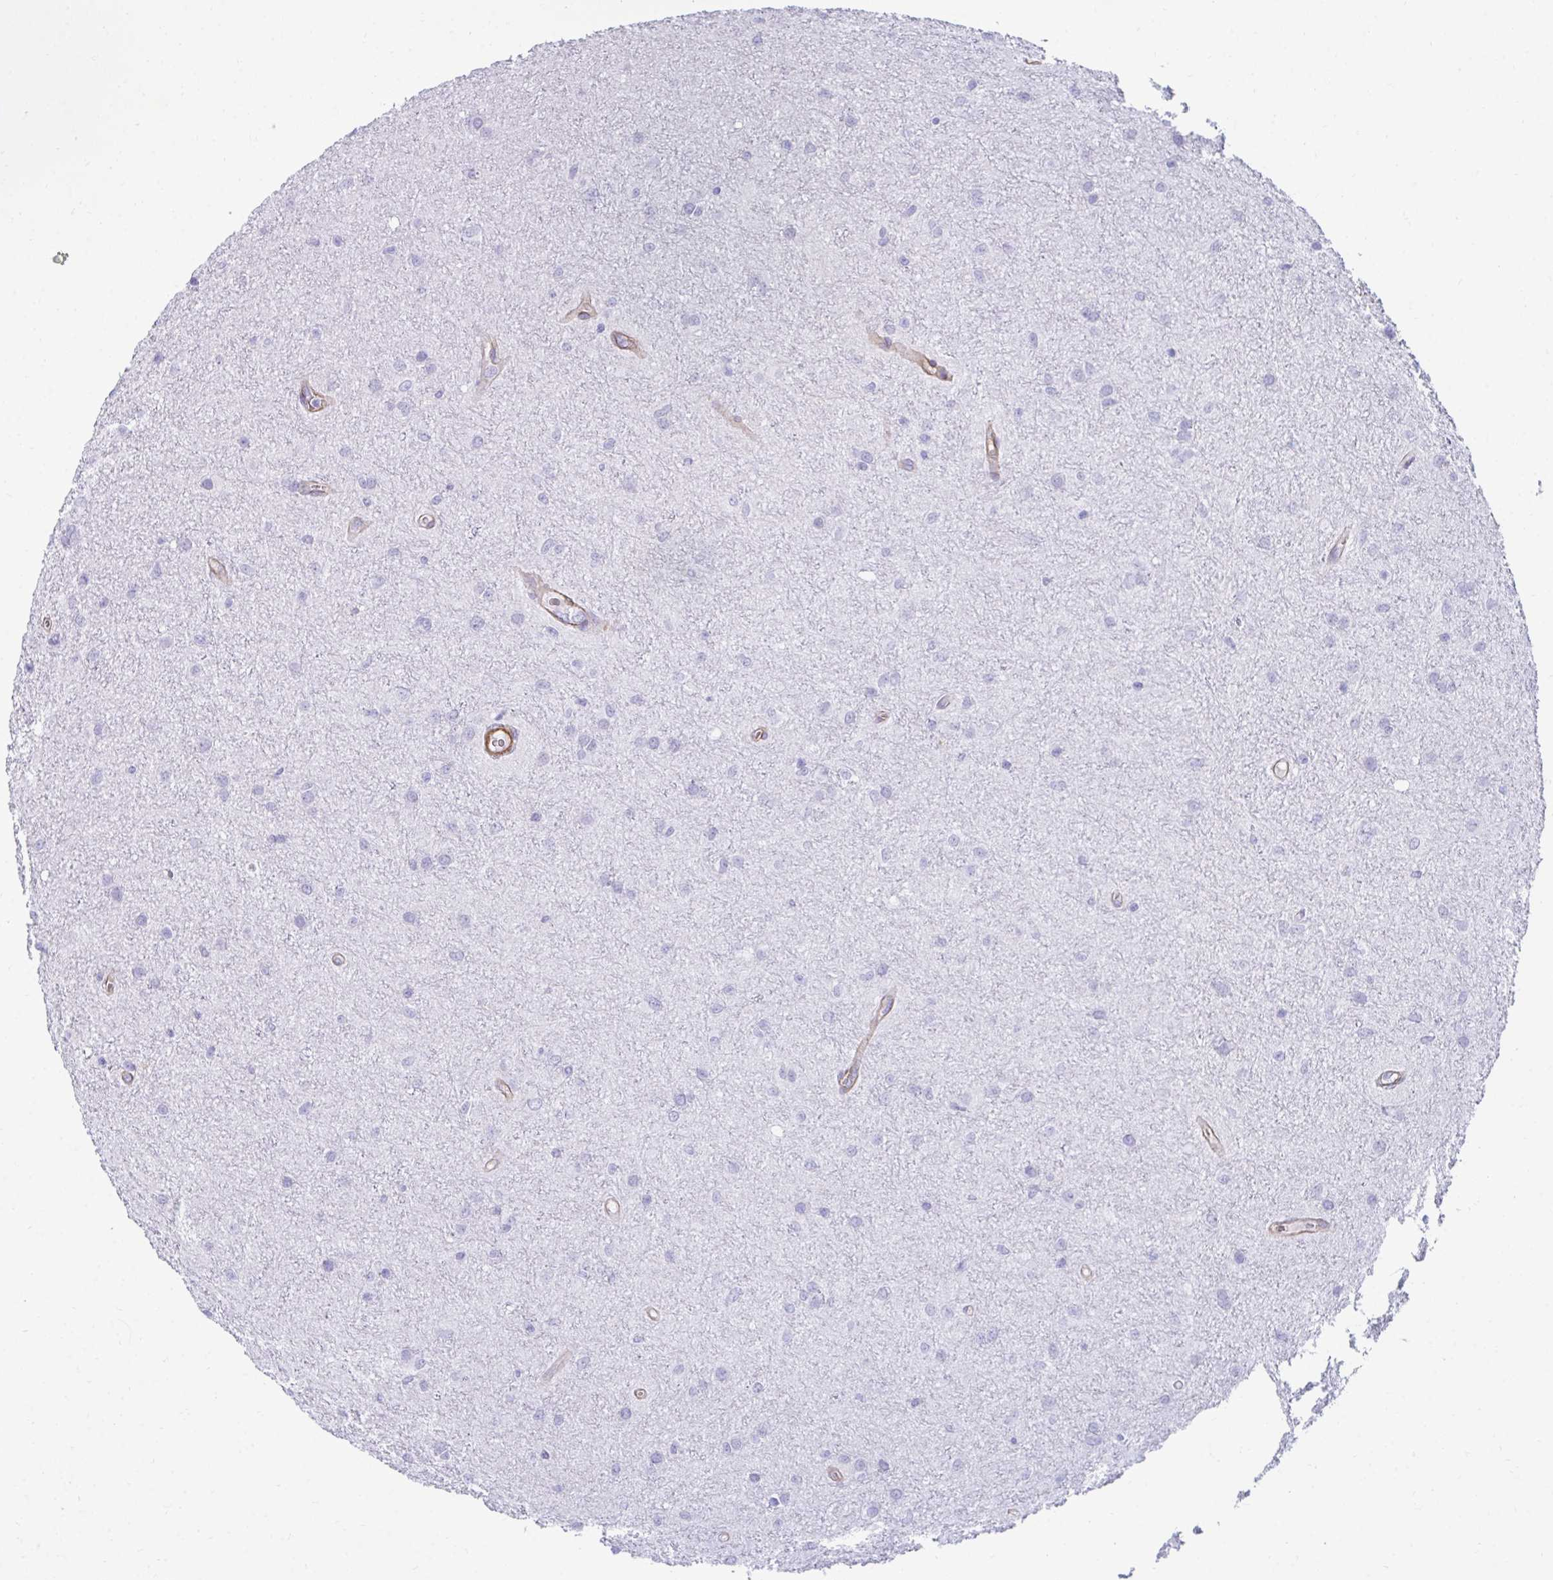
{"staining": {"intensity": "negative", "quantity": "none", "location": "none"}, "tissue": "glioma", "cell_type": "Tumor cells", "image_type": "cancer", "snomed": [{"axis": "morphology", "description": "Glioma, malignant, Low grade"}, {"axis": "topography", "description": "Cerebellum"}], "caption": "A histopathology image of glioma stained for a protein reveals no brown staining in tumor cells.", "gene": "UBL3", "patient": {"sex": "female", "age": 5}}